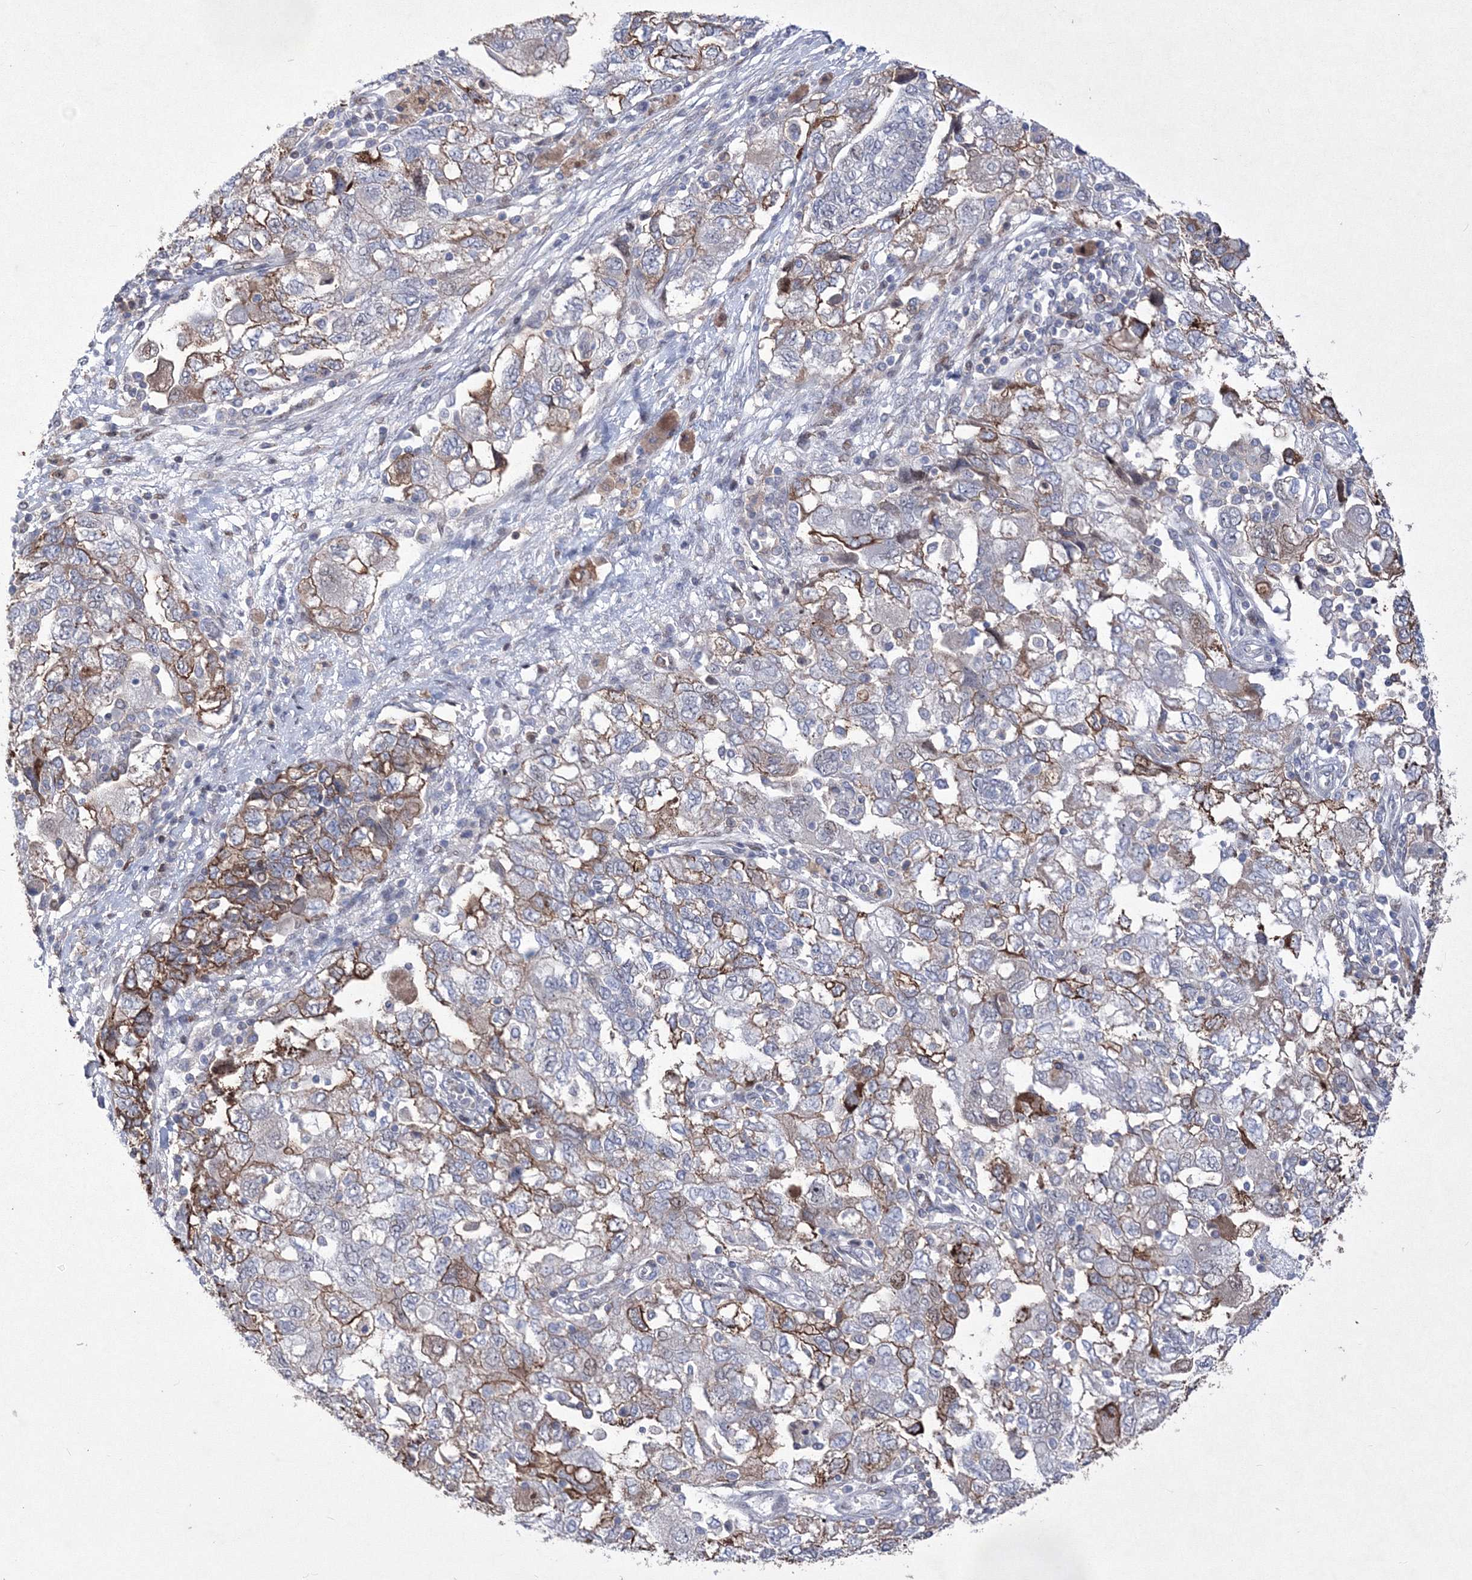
{"staining": {"intensity": "moderate", "quantity": "25%-75%", "location": "cytoplasmic/membranous"}, "tissue": "ovarian cancer", "cell_type": "Tumor cells", "image_type": "cancer", "snomed": [{"axis": "morphology", "description": "Carcinoma, NOS"}, {"axis": "morphology", "description": "Cystadenocarcinoma, serous, NOS"}, {"axis": "topography", "description": "Ovary"}], "caption": "Protein staining of ovarian carcinoma tissue reveals moderate cytoplasmic/membranous staining in about 25%-75% of tumor cells.", "gene": "RNPEPL1", "patient": {"sex": "female", "age": 69}}